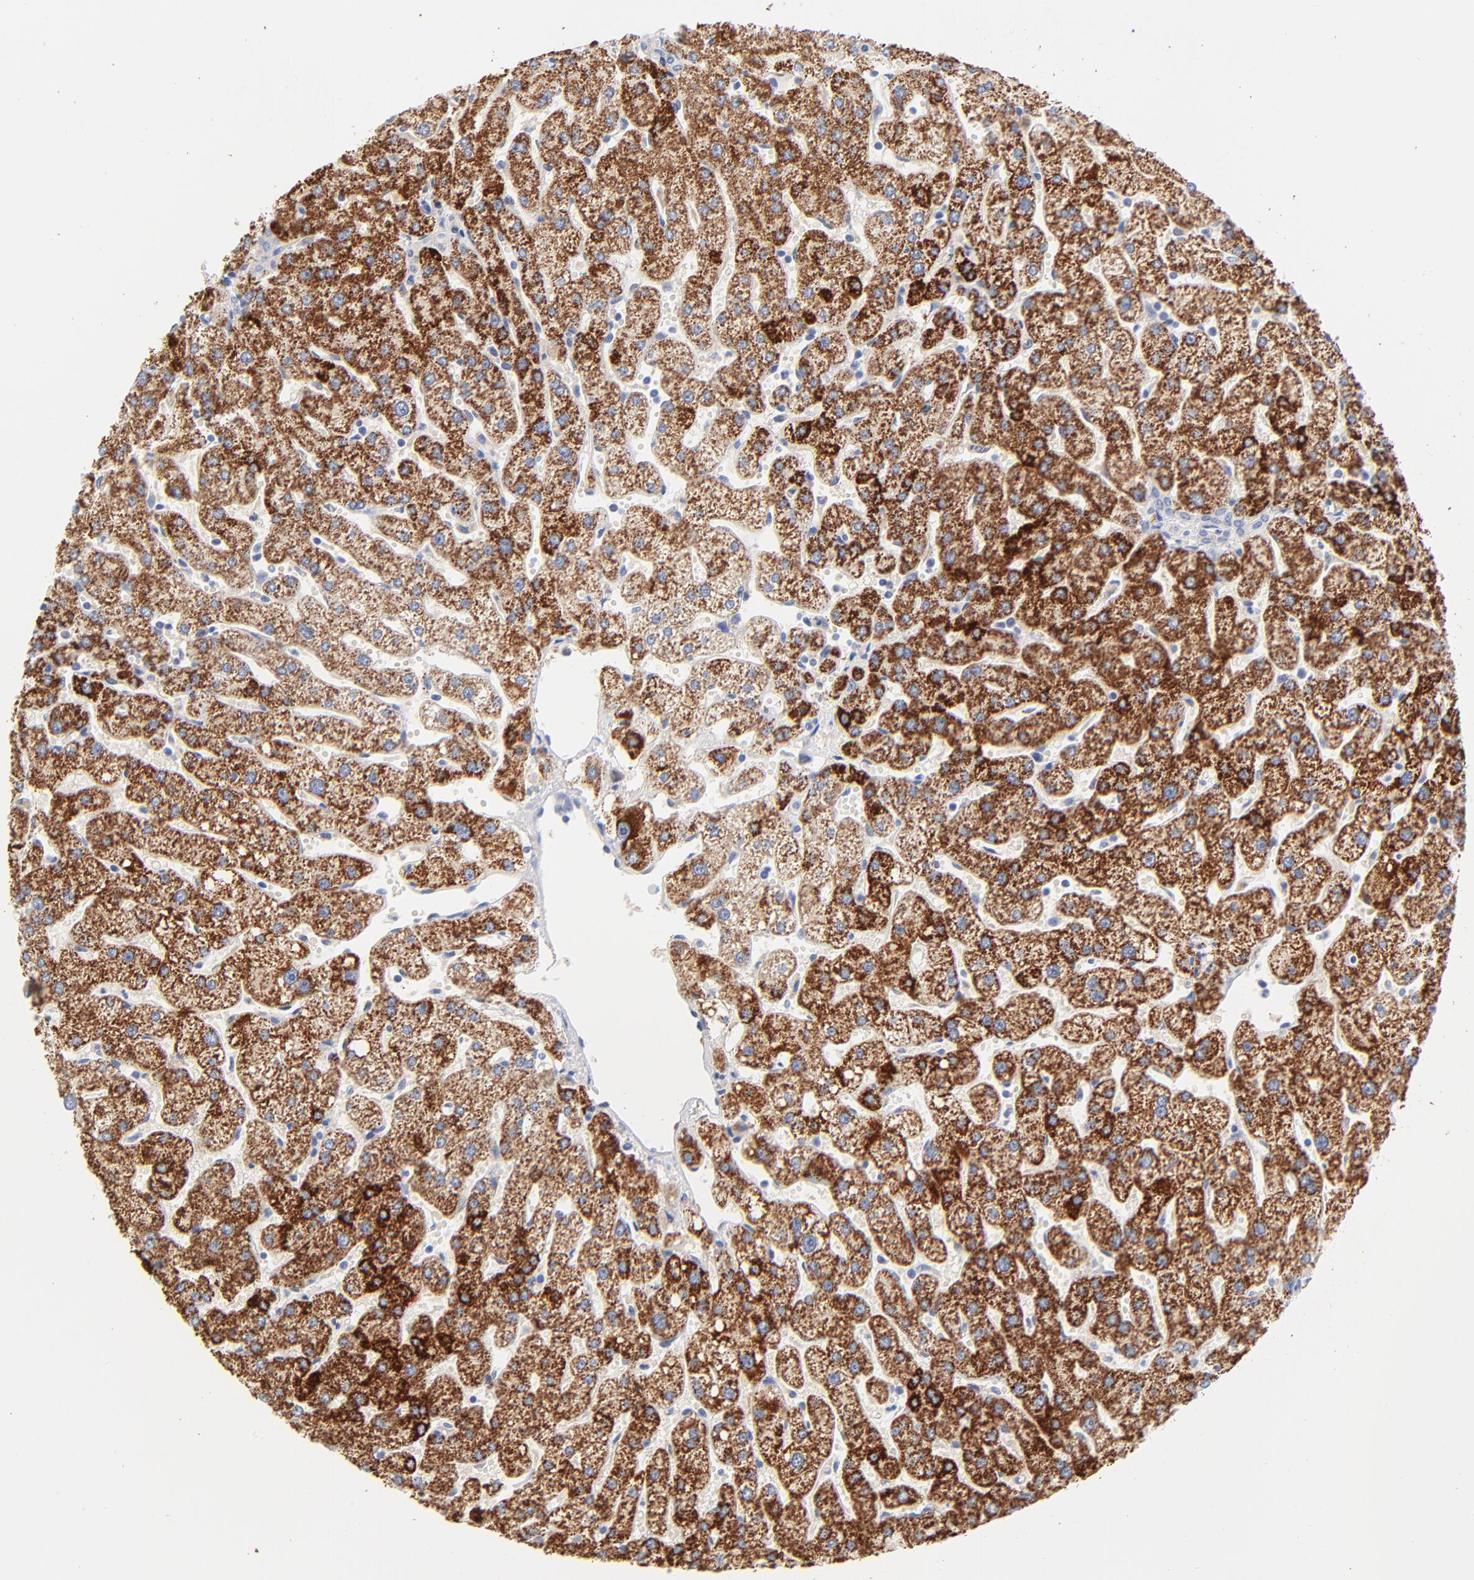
{"staining": {"intensity": "negative", "quantity": "none", "location": "none"}, "tissue": "liver", "cell_type": "Cholangiocytes", "image_type": "normal", "snomed": [{"axis": "morphology", "description": "Normal tissue, NOS"}, {"axis": "topography", "description": "Liver"}], "caption": "DAB (3,3'-diaminobenzidine) immunohistochemical staining of normal human liver exhibits no significant expression in cholangiocytes.", "gene": "CPS1", "patient": {"sex": "male", "age": 67}}